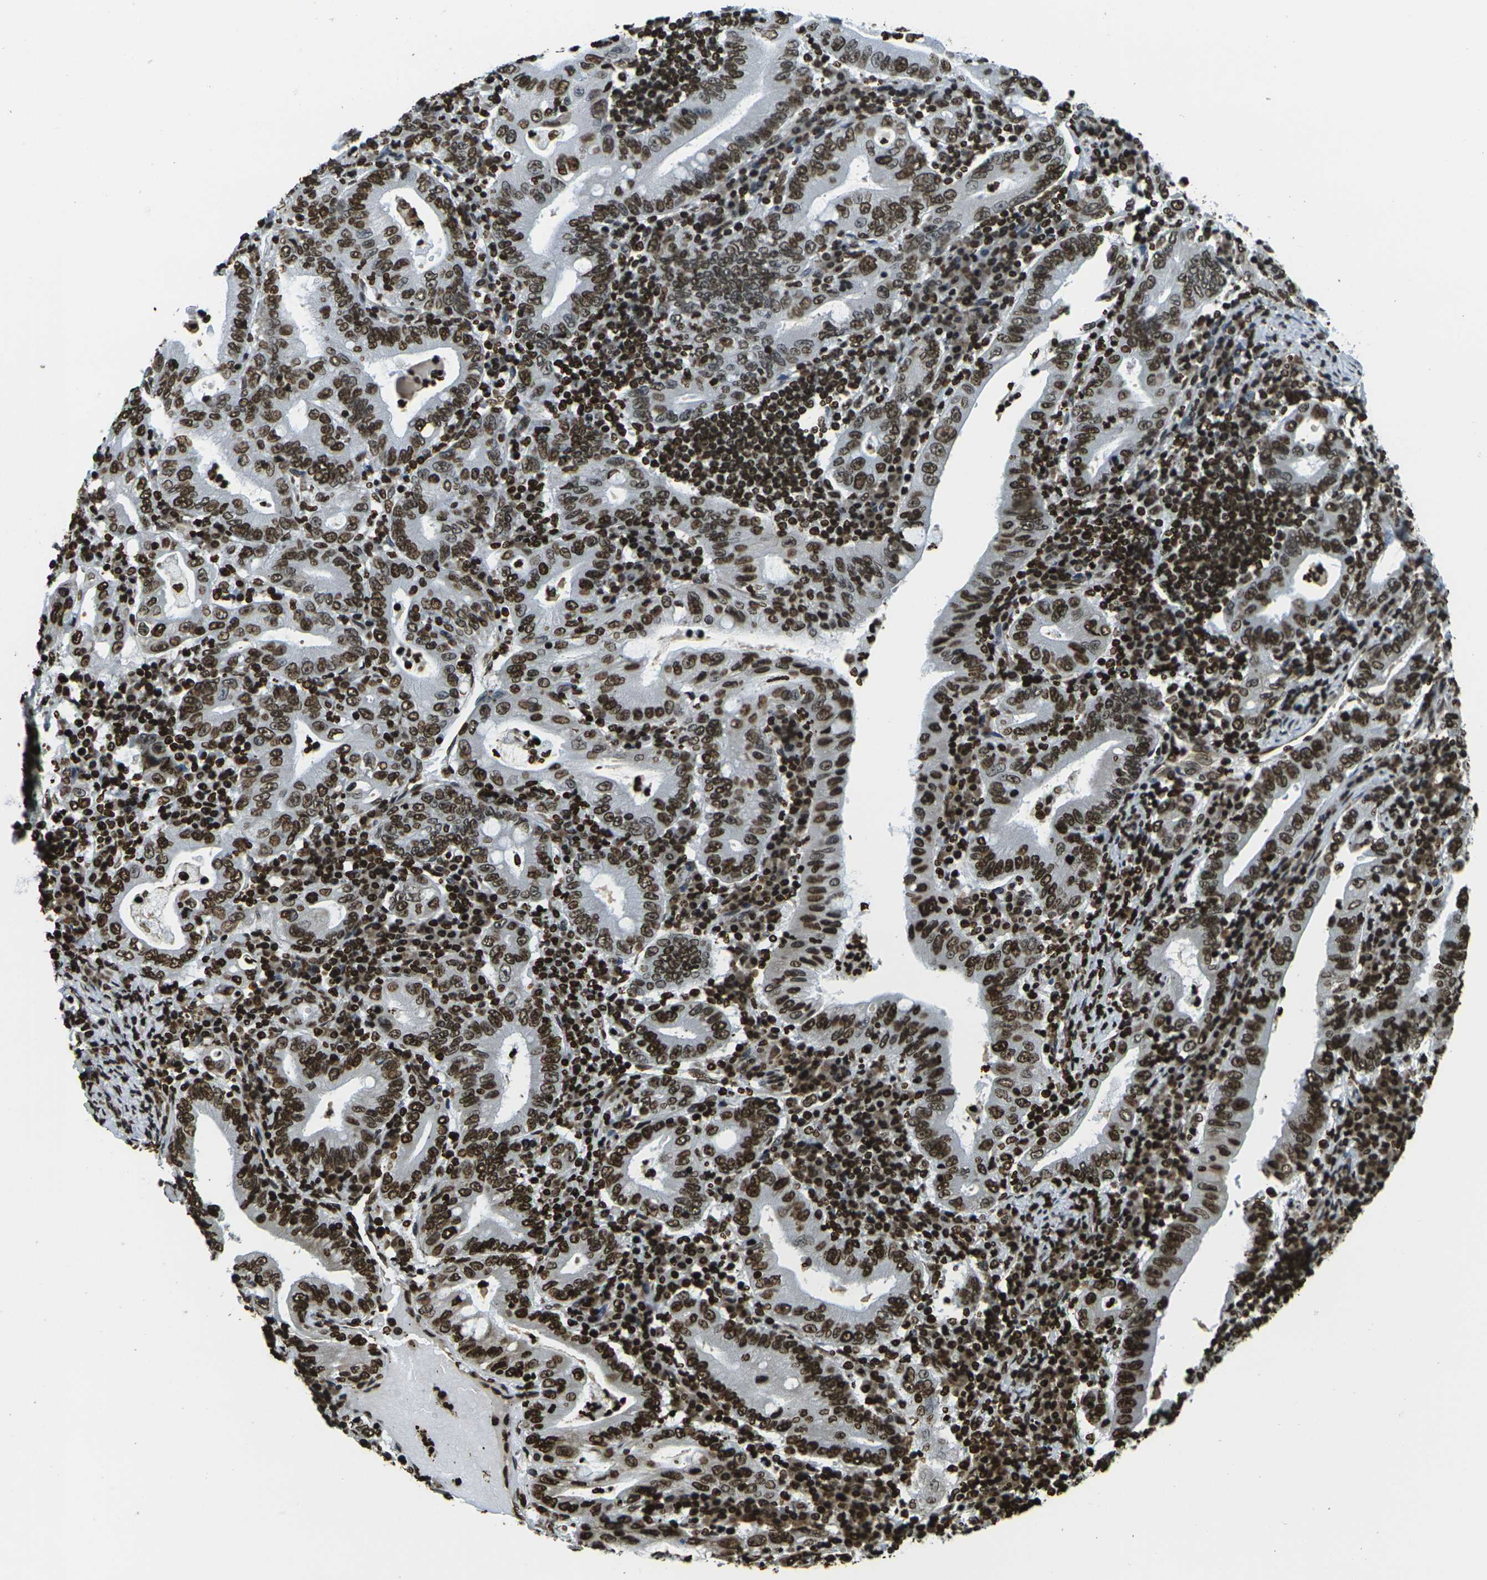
{"staining": {"intensity": "strong", "quantity": ">75%", "location": "nuclear"}, "tissue": "stomach cancer", "cell_type": "Tumor cells", "image_type": "cancer", "snomed": [{"axis": "morphology", "description": "Normal tissue, NOS"}, {"axis": "morphology", "description": "Adenocarcinoma, NOS"}, {"axis": "topography", "description": "Esophagus"}, {"axis": "topography", "description": "Stomach, upper"}, {"axis": "topography", "description": "Peripheral nerve tissue"}], "caption": "A photomicrograph of human stomach cancer stained for a protein shows strong nuclear brown staining in tumor cells.", "gene": "H1-2", "patient": {"sex": "male", "age": 62}}